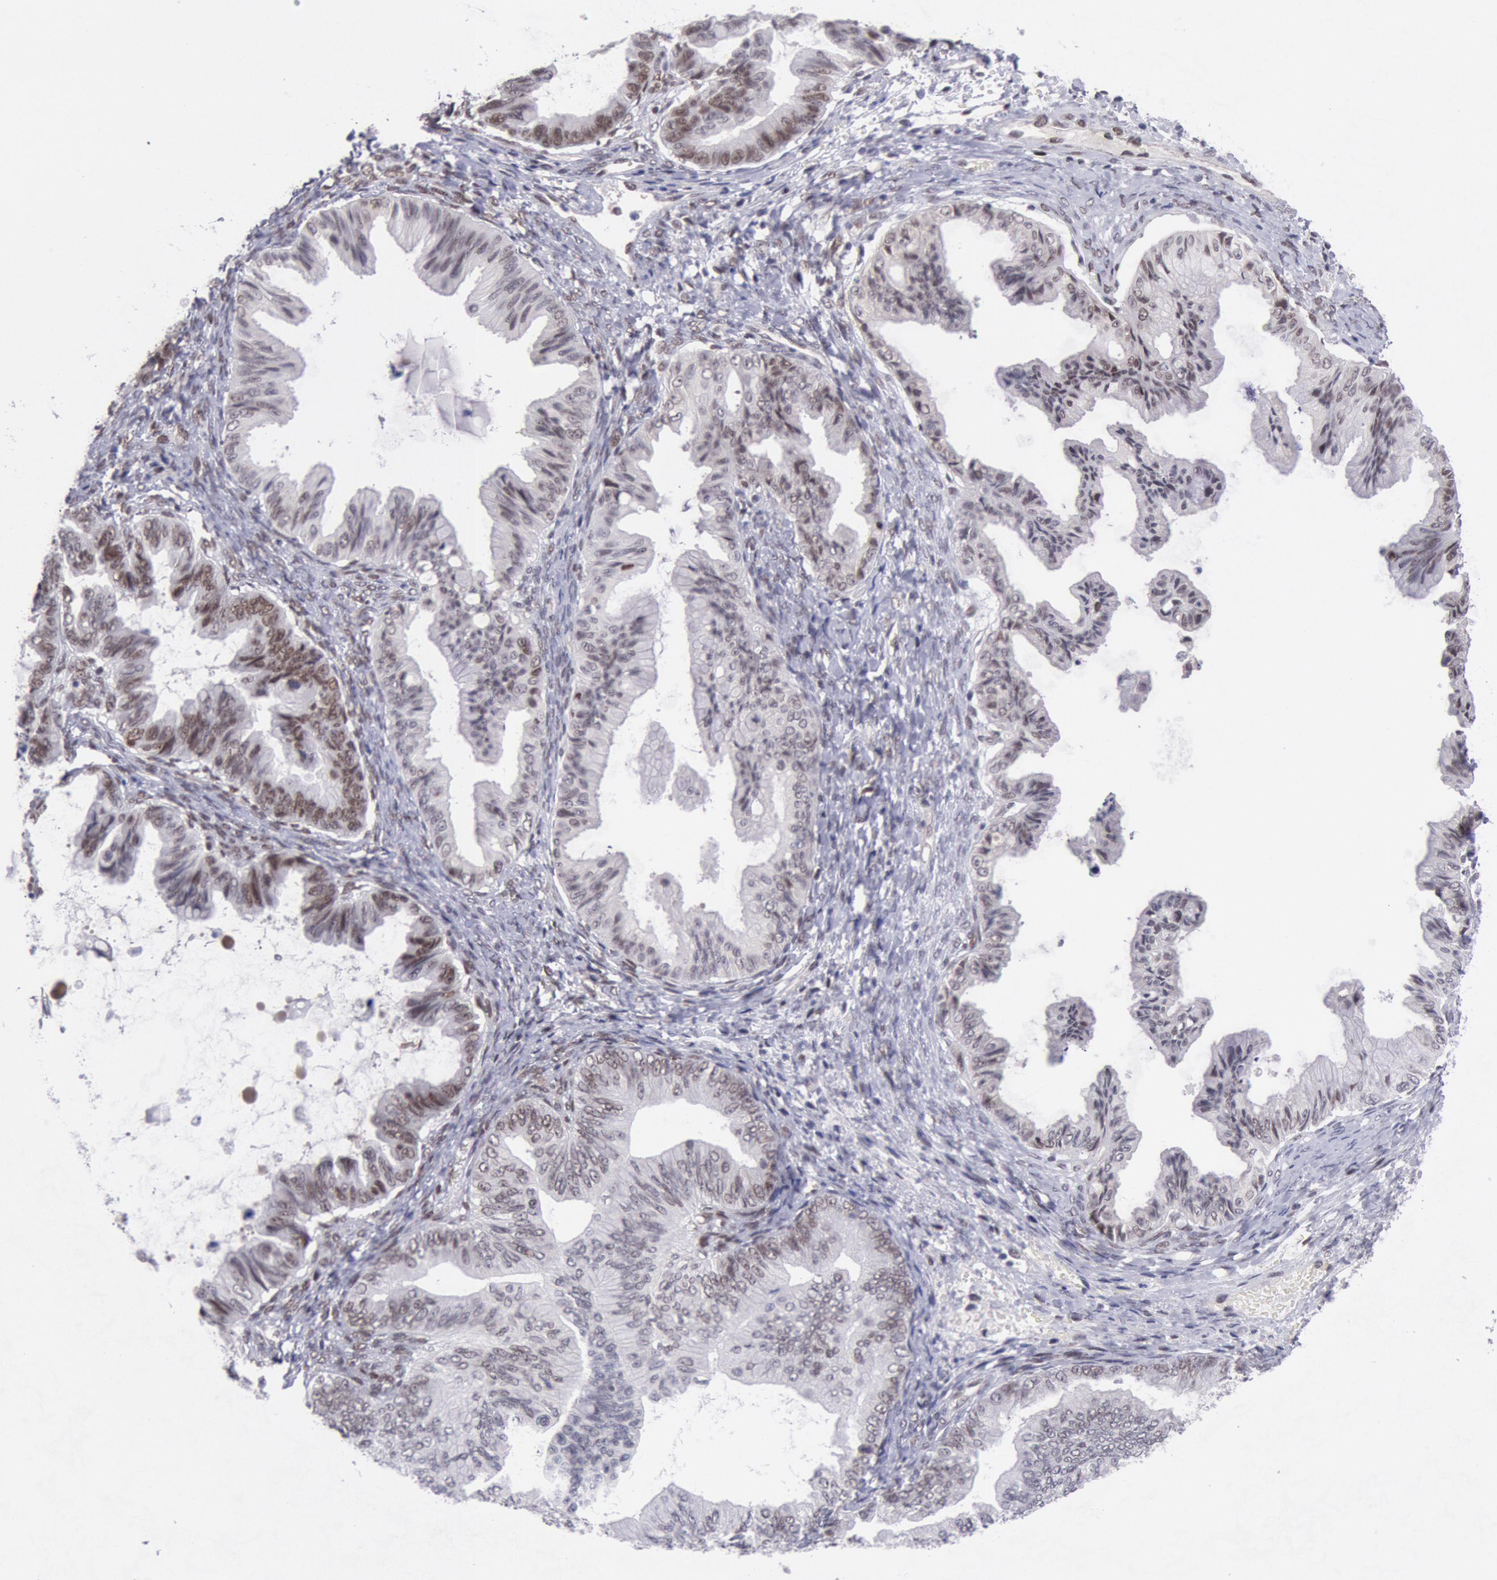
{"staining": {"intensity": "moderate", "quantity": "25%-75%", "location": "nuclear"}, "tissue": "ovarian cancer", "cell_type": "Tumor cells", "image_type": "cancer", "snomed": [{"axis": "morphology", "description": "Cystadenocarcinoma, mucinous, NOS"}, {"axis": "topography", "description": "Ovary"}], "caption": "Human ovarian cancer stained for a protein (brown) exhibits moderate nuclear positive positivity in about 25%-75% of tumor cells.", "gene": "CDKN2B", "patient": {"sex": "female", "age": 36}}